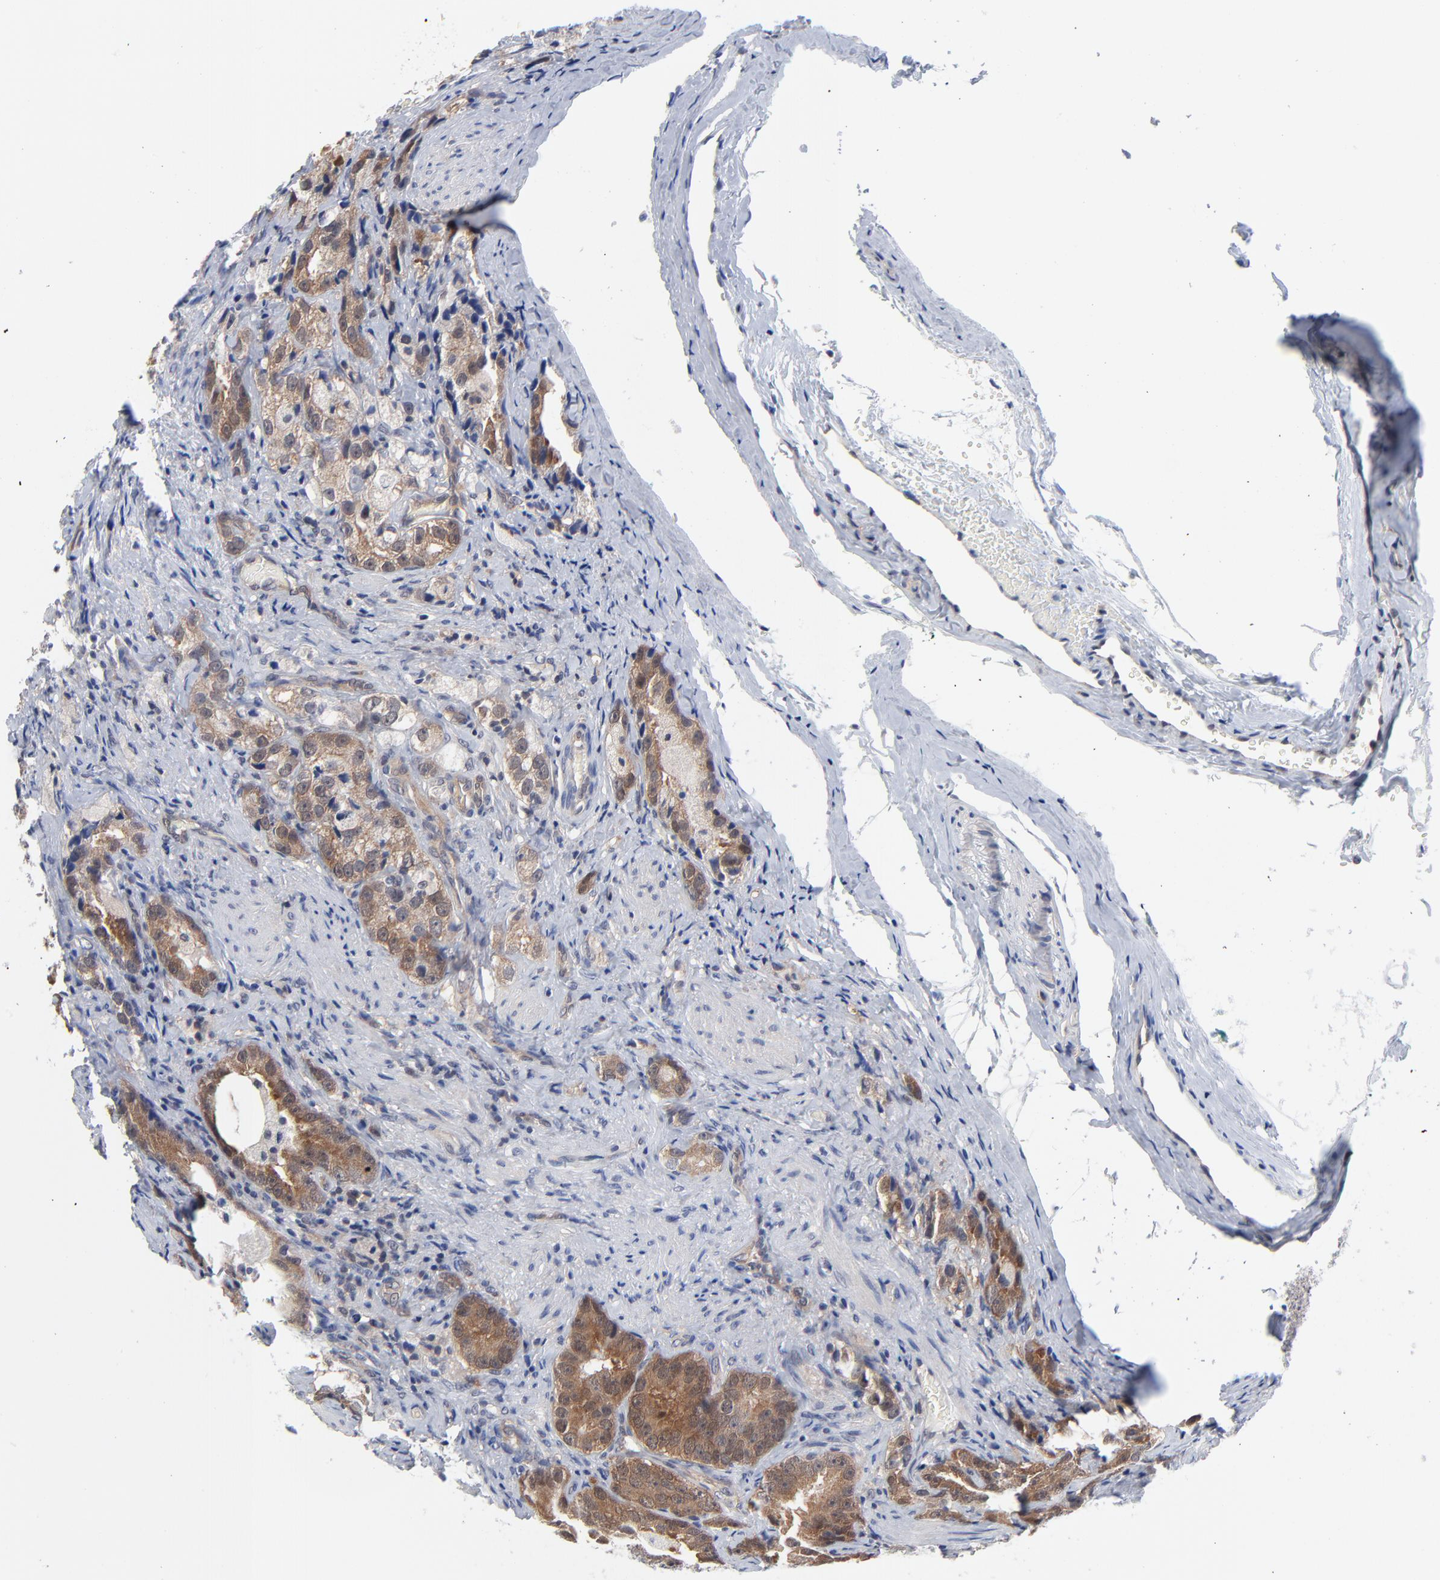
{"staining": {"intensity": "weak", "quantity": "25%-75%", "location": "cytoplasmic/membranous"}, "tissue": "prostate cancer", "cell_type": "Tumor cells", "image_type": "cancer", "snomed": [{"axis": "morphology", "description": "Adenocarcinoma, High grade"}, {"axis": "topography", "description": "Prostate"}], "caption": "Prostate adenocarcinoma (high-grade) was stained to show a protein in brown. There is low levels of weak cytoplasmic/membranous positivity in about 25%-75% of tumor cells. Using DAB (brown) and hematoxylin (blue) stains, captured at high magnification using brightfield microscopy.", "gene": "RPS6KB1", "patient": {"sex": "male", "age": 63}}